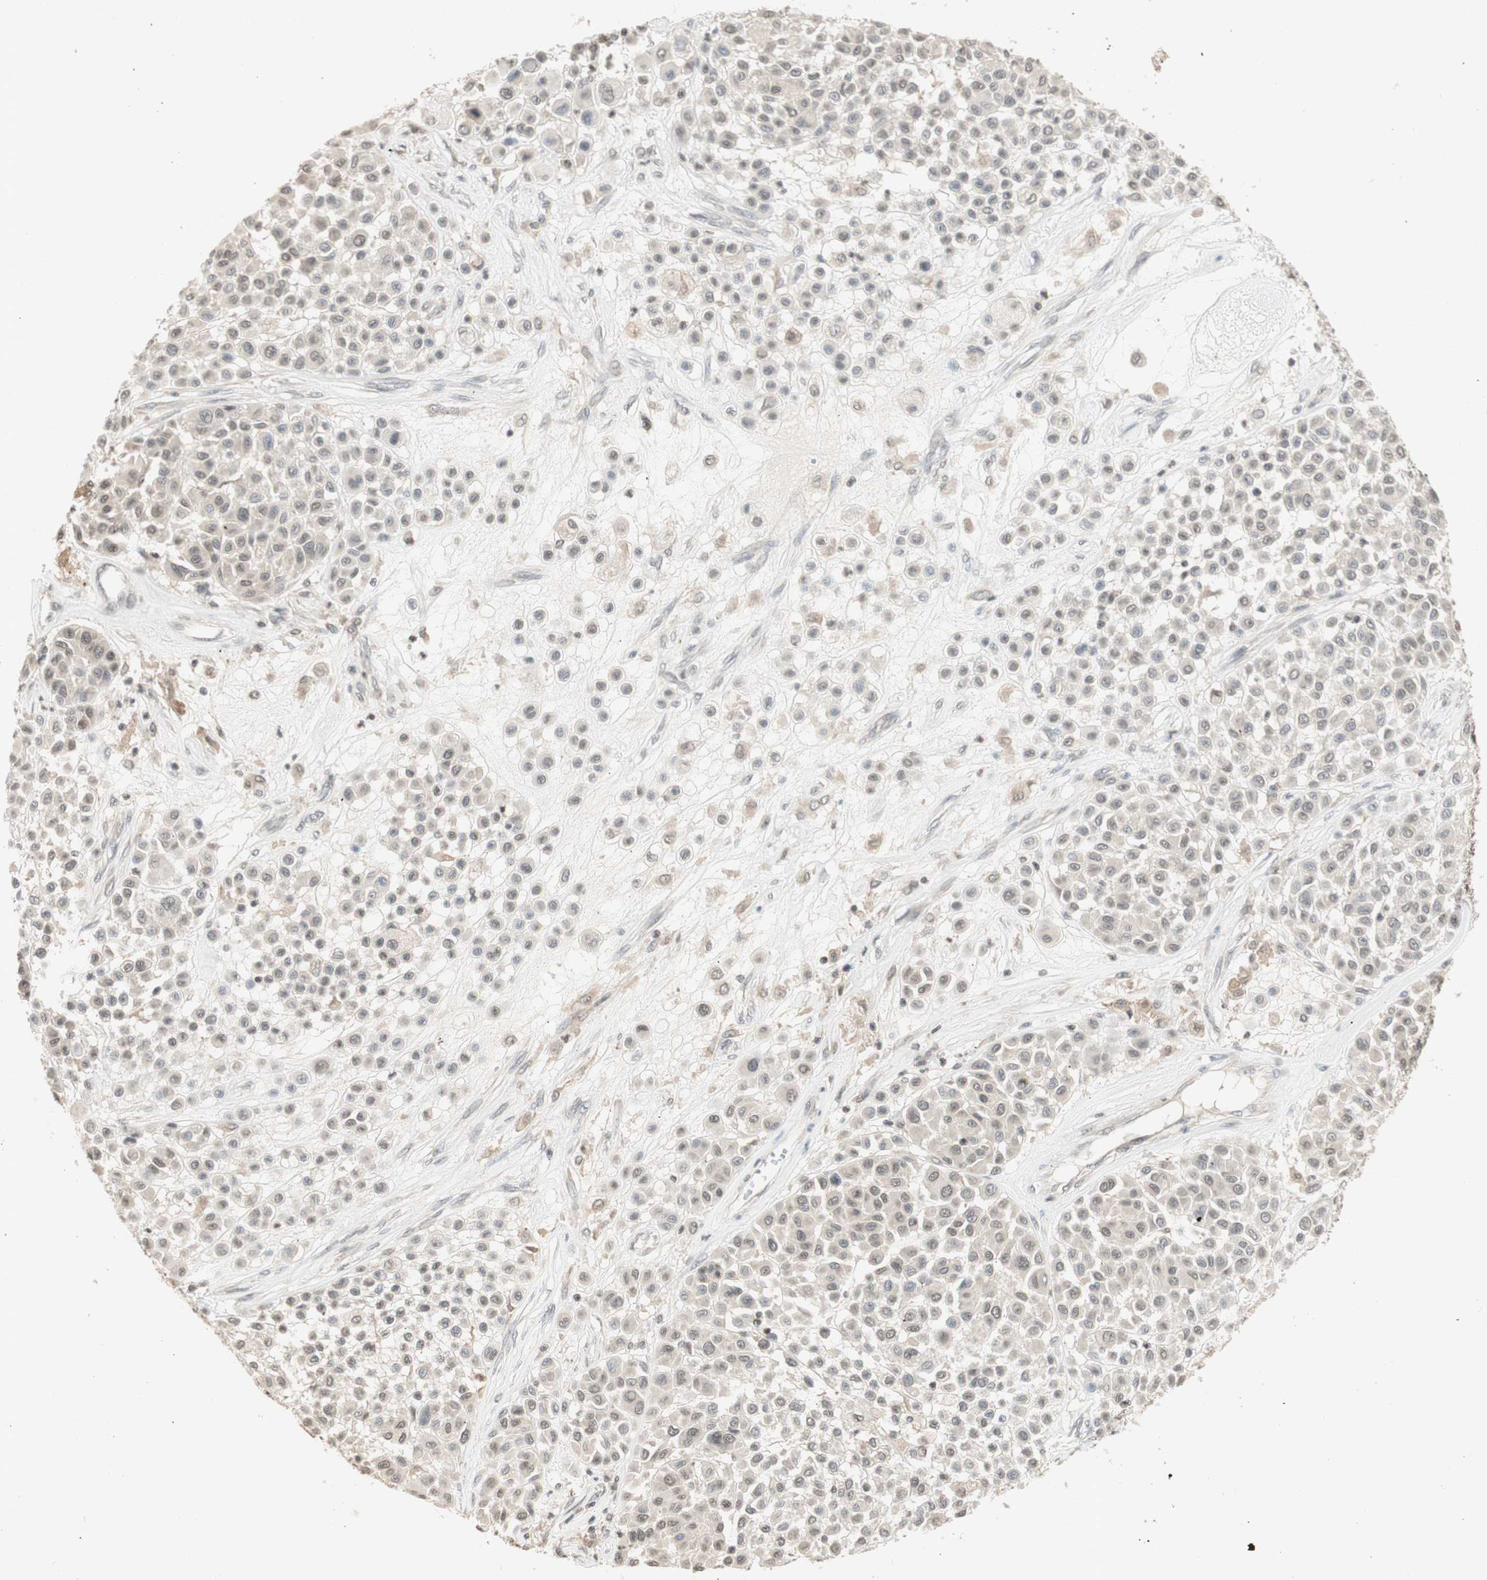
{"staining": {"intensity": "negative", "quantity": "none", "location": "none"}, "tissue": "melanoma", "cell_type": "Tumor cells", "image_type": "cancer", "snomed": [{"axis": "morphology", "description": "Malignant melanoma, Metastatic site"}, {"axis": "topography", "description": "Soft tissue"}], "caption": "IHC histopathology image of human melanoma stained for a protein (brown), which displays no expression in tumor cells.", "gene": "GLI1", "patient": {"sex": "male", "age": 41}}